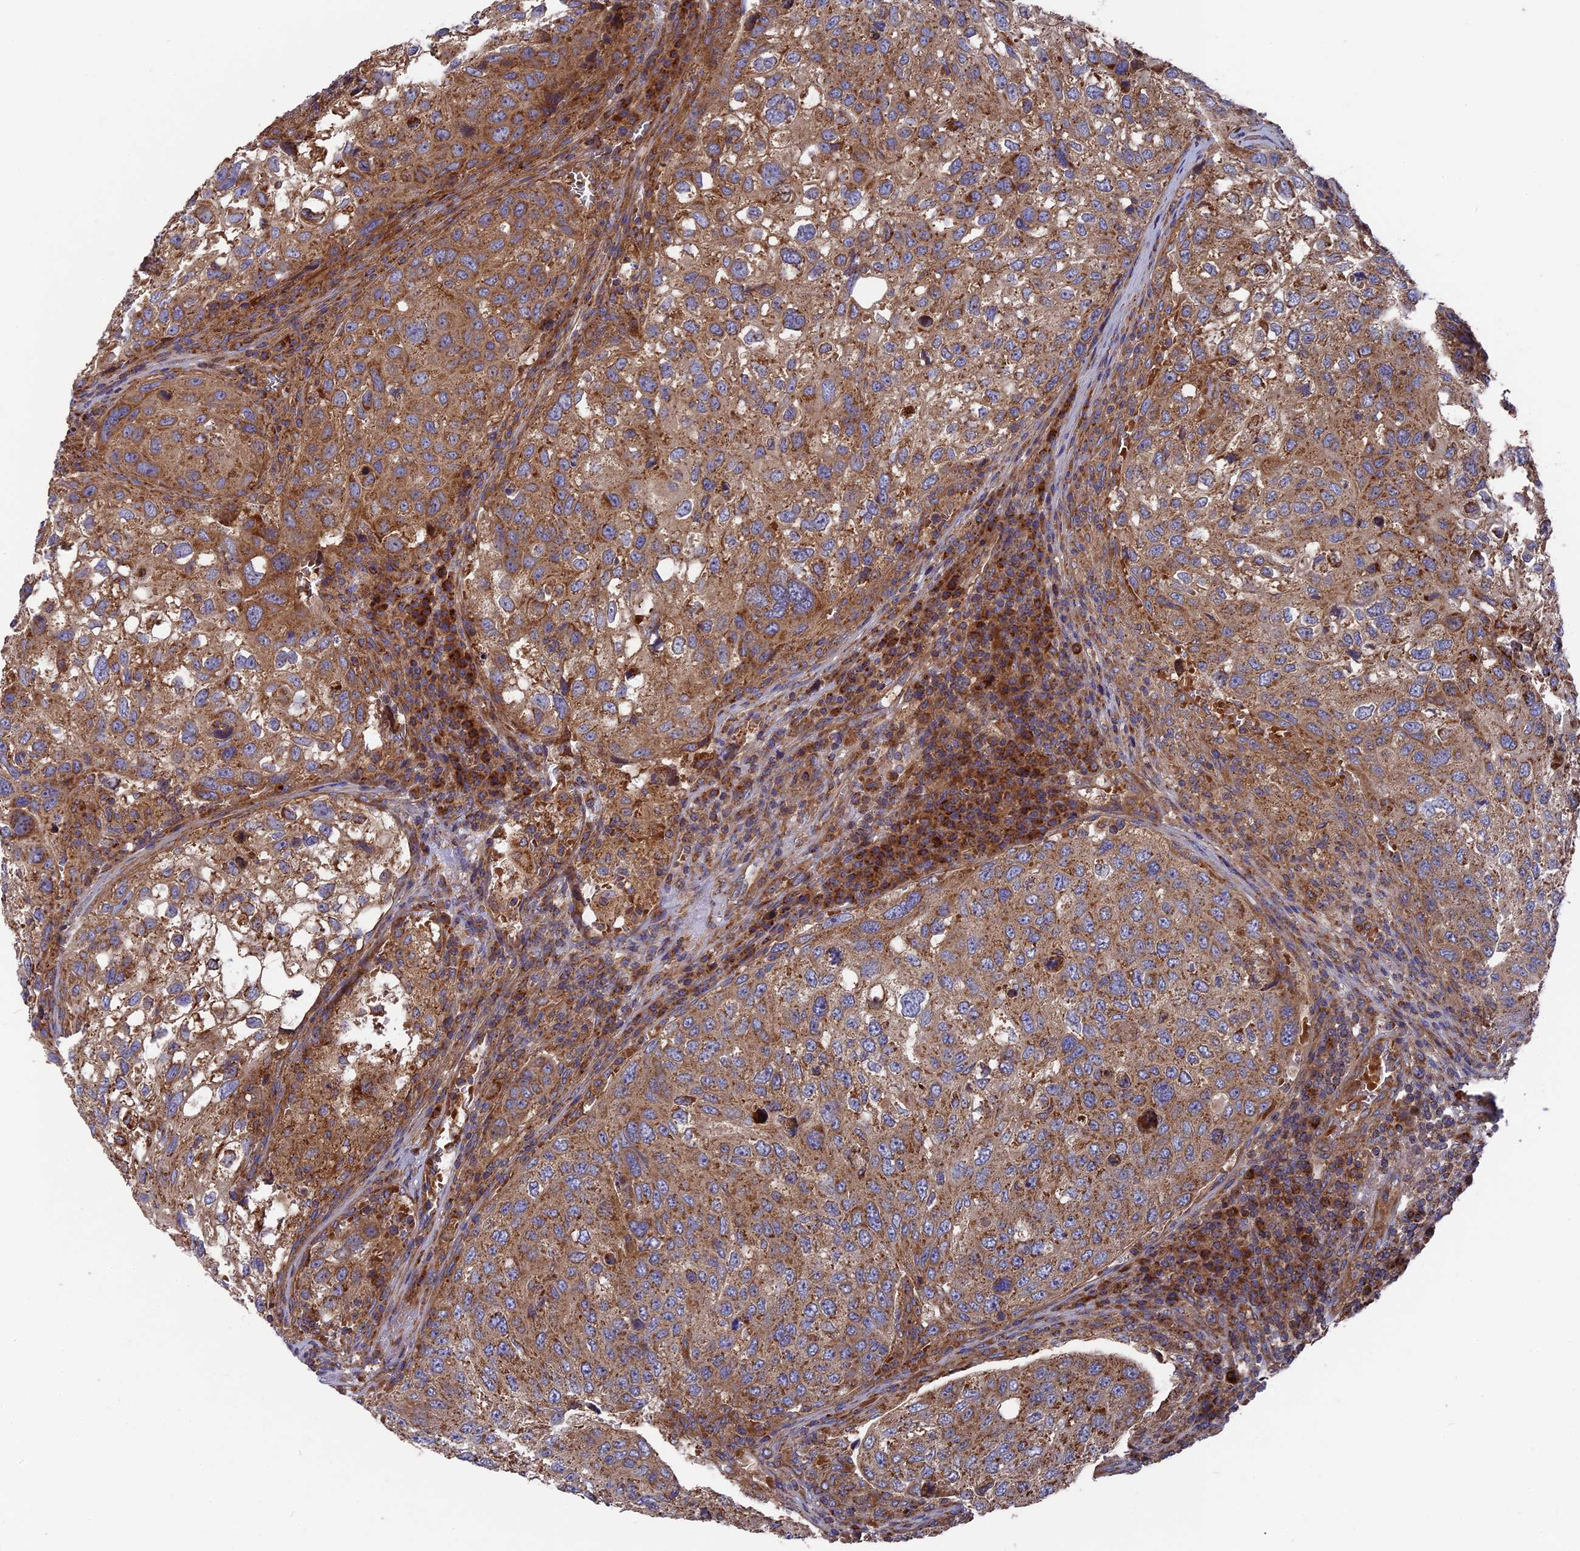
{"staining": {"intensity": "moderate", "quantity": ">75%", "location": "cytoplasmic/membranous"}, "tissue": "urothelial cancer", "cell_type": "Tumor cells", "image_type": "cancer", "snomed": [{"axis": "morphology", "description": "Urothelial carcinoma, High grade"}, {"axis": "topography", "description": "Lymph node"}, {"axis": "topography", "description": "Urinary bladder"}], "caption": "Urothelial cancer tissue exhibits moderate cytoplasmic/membranous expression in approximately >75% of tumor cells", "gene": "TELO2", "patient": {"sex": "male", "age": 51}}